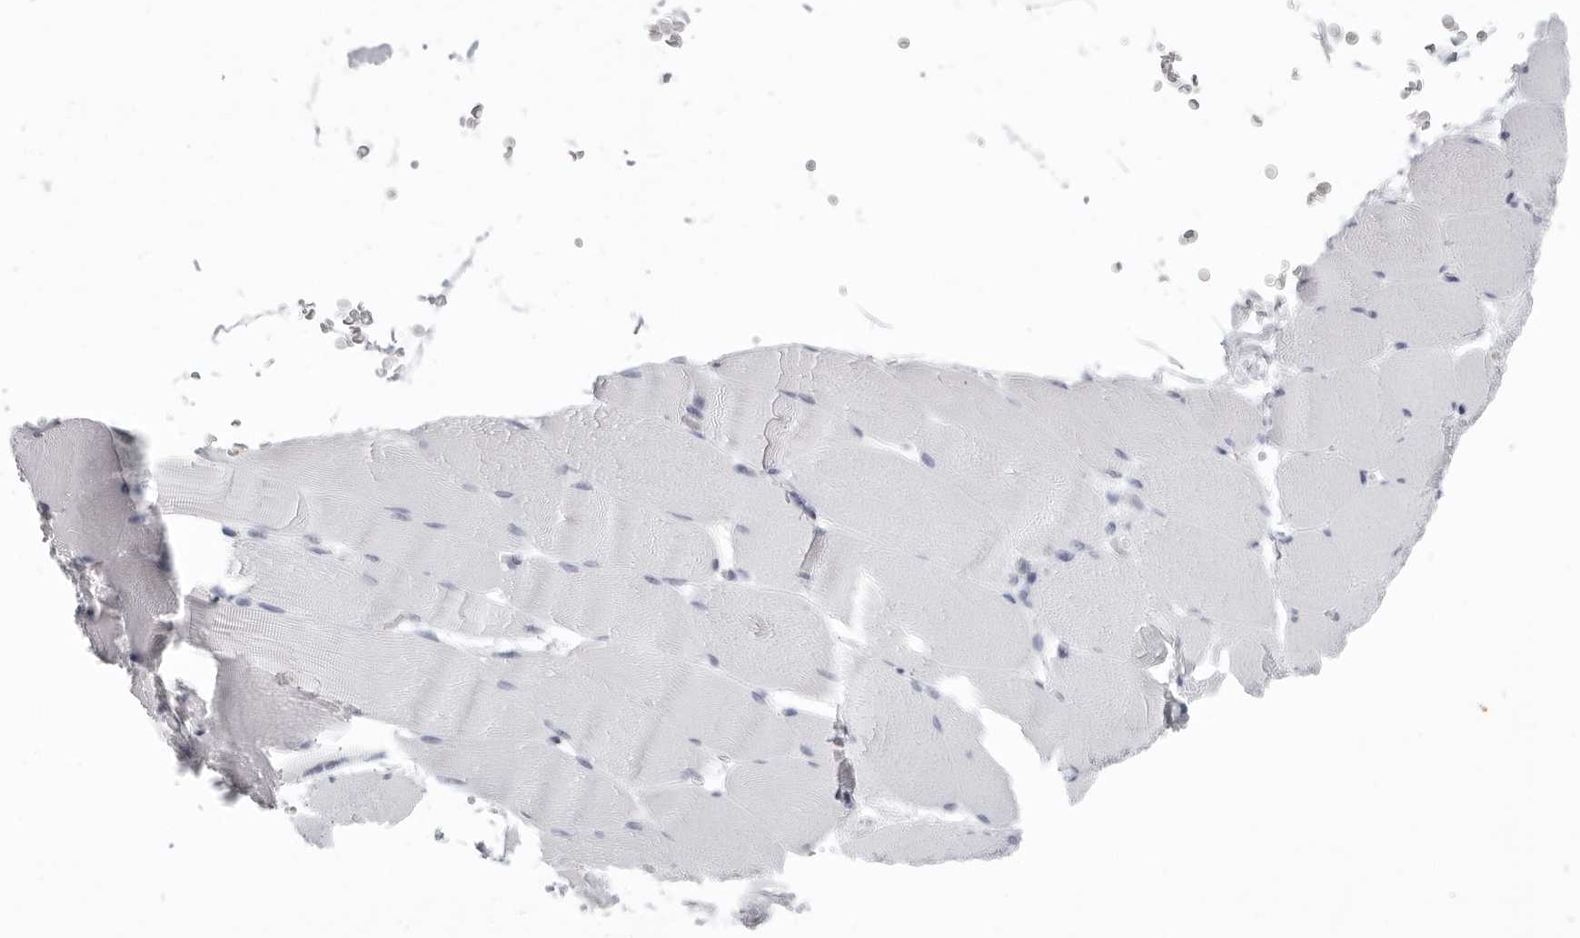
{"staining": {"intensity": "negative", "quantity": "none", "location": "none"}, "tissue": "skeletal muscle", "cell_type": "Myocytes", "image_type": "normal", "snomed": [{"axis": "morphology", "description": "Normal tissue, NOS"}, {"axis": "topography", "description": "Skeletal muscle"}], "caption": "This is an immunohistochemistry histopathology image of benign skeletal muscle. There is no expression in myocytes.", "gene": "KLK9", "patient": {"sex": "male", "age": 62}}